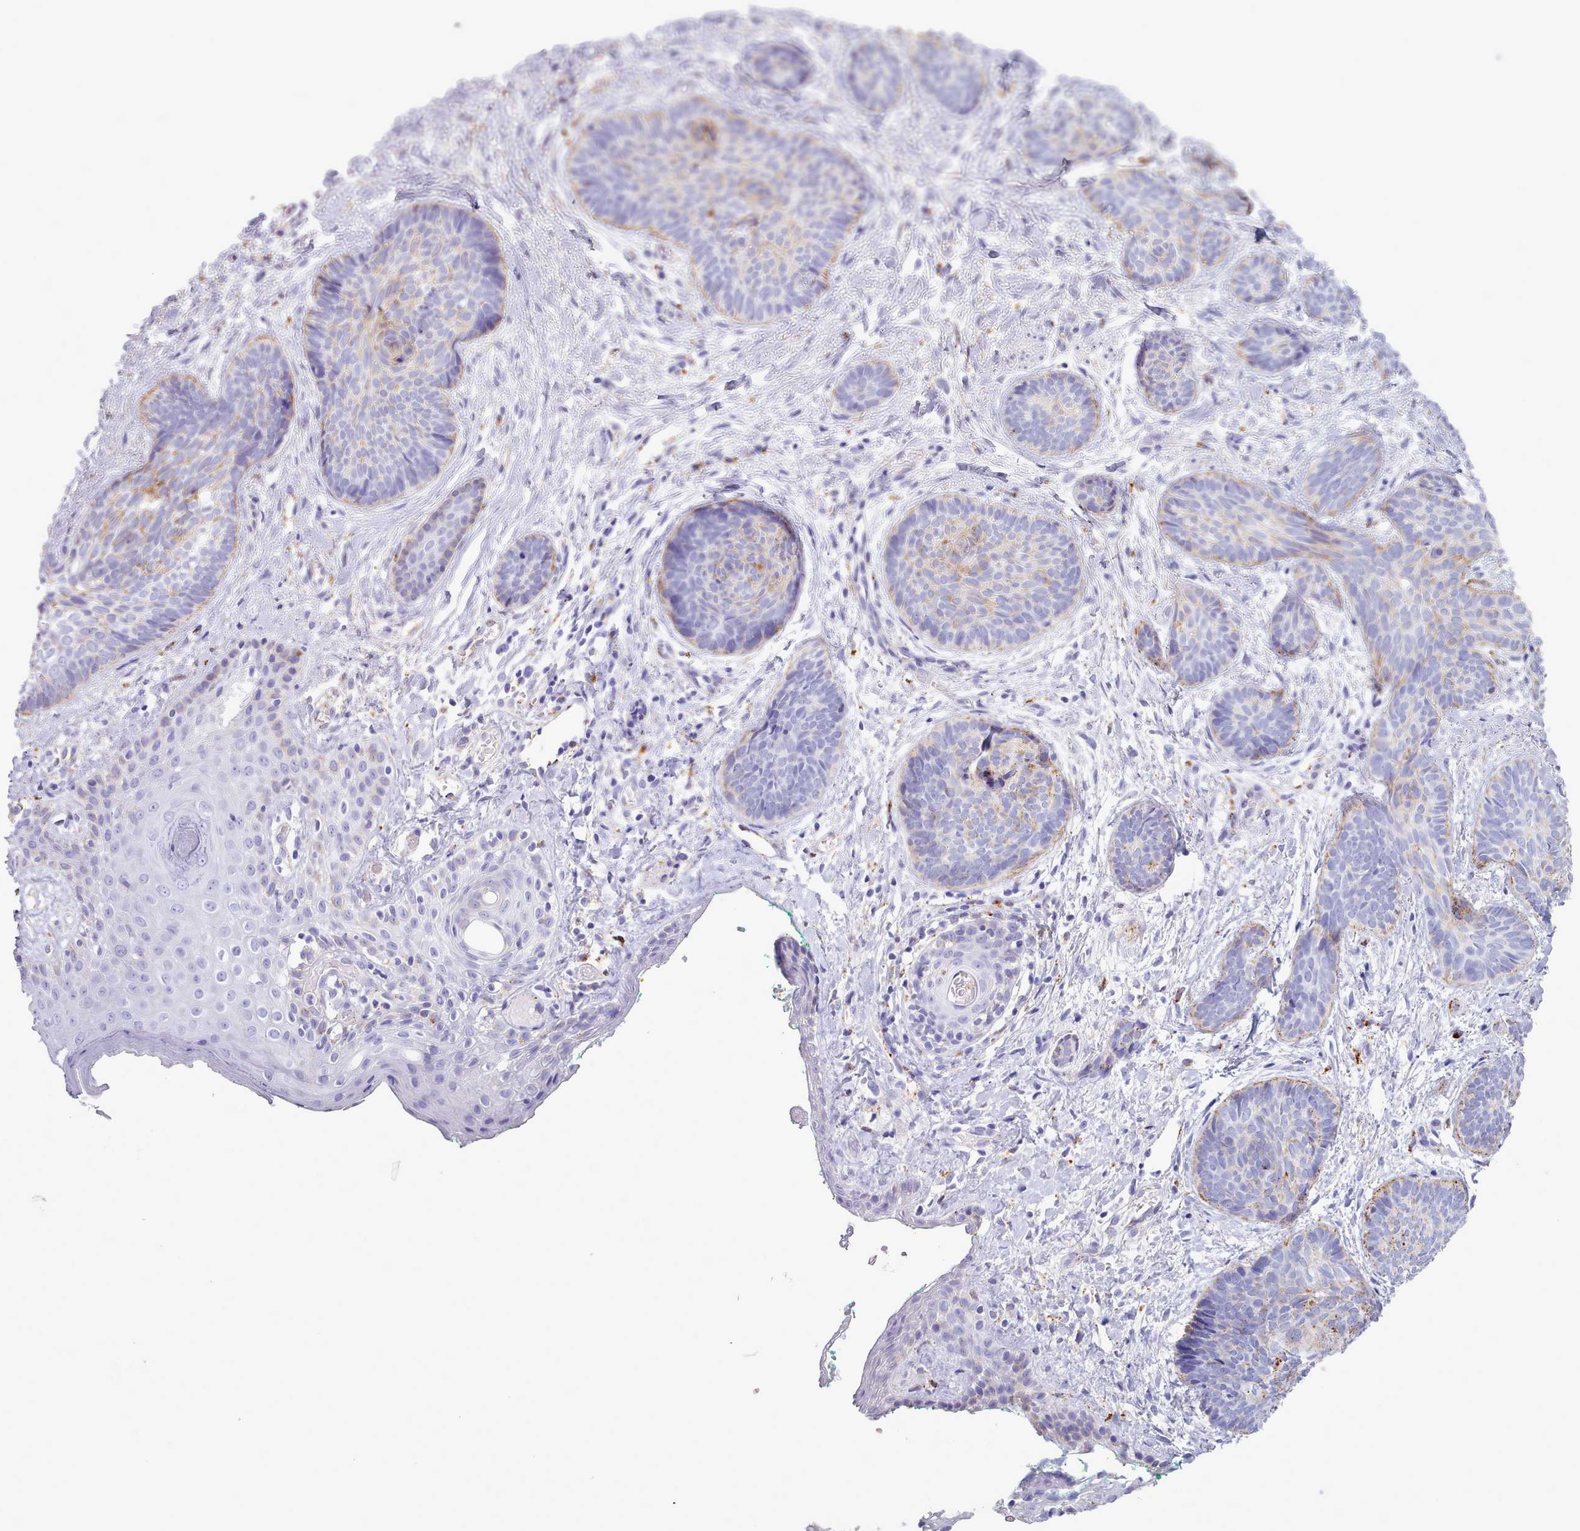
{"staining": {"intensity": "moderate", "quantity": "<25%", "location": "cytoplasmic/membranous"}, "tissue": "skin cancer", "cell_type": "Tumor cells", "image_type": "cancer", "snomed": [{"axis": "morphology", "description": "Basal cell carcinoma"}, {"axis": "topography", "description": "Skin"}], "caption": "Approximately <25% of tumor cells in human skin cancer (basal cell carcinoma) reveal moderate cytoplasmic/membranous protein staining as visualized by brown immunohistochemical staining.", "gene": "GAA", "patient": {"sex": "female", "age": 81}}